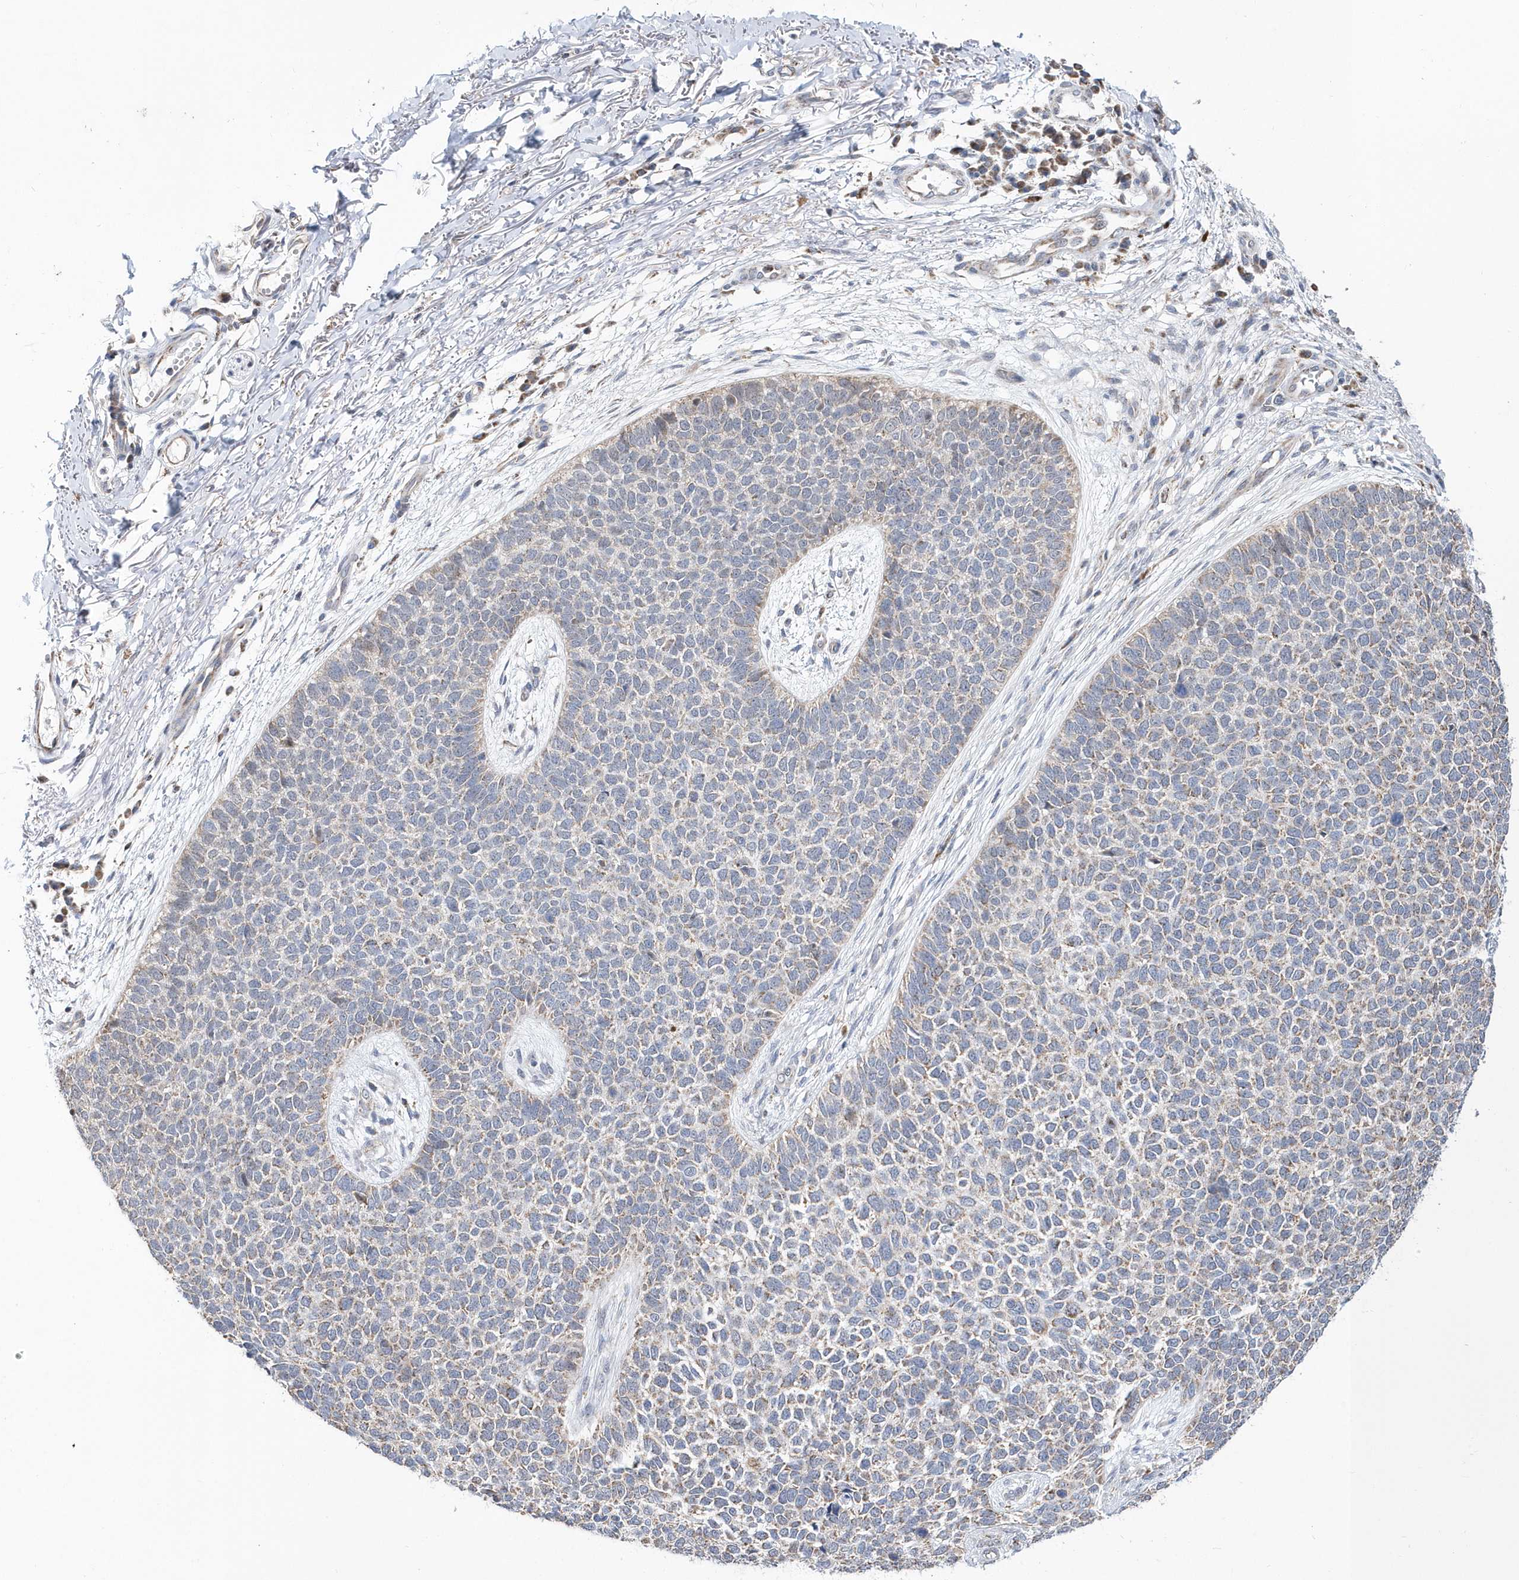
{"staining": {"intensity": "weak", "quantity": "25%-75%", "location": "cytoplasmic/membranous"}, "tissue": "skin cancer", "cell_type": "Tumor cells", "image_type": "cancer", "snomed": [{"axis": "morphology", "description": "Basal cell carcinoma"}, {"axis": "topography", "description": "Skin"}], "caption": "Weak cytoplasmic/membranous positivity for a protein is identified in about 25%-75% of tumor cells of skin basal cell carcinoma using immunohistochemistry.", "gene": "SPATA5", "patient": {"sex": "female", "age": 84}}